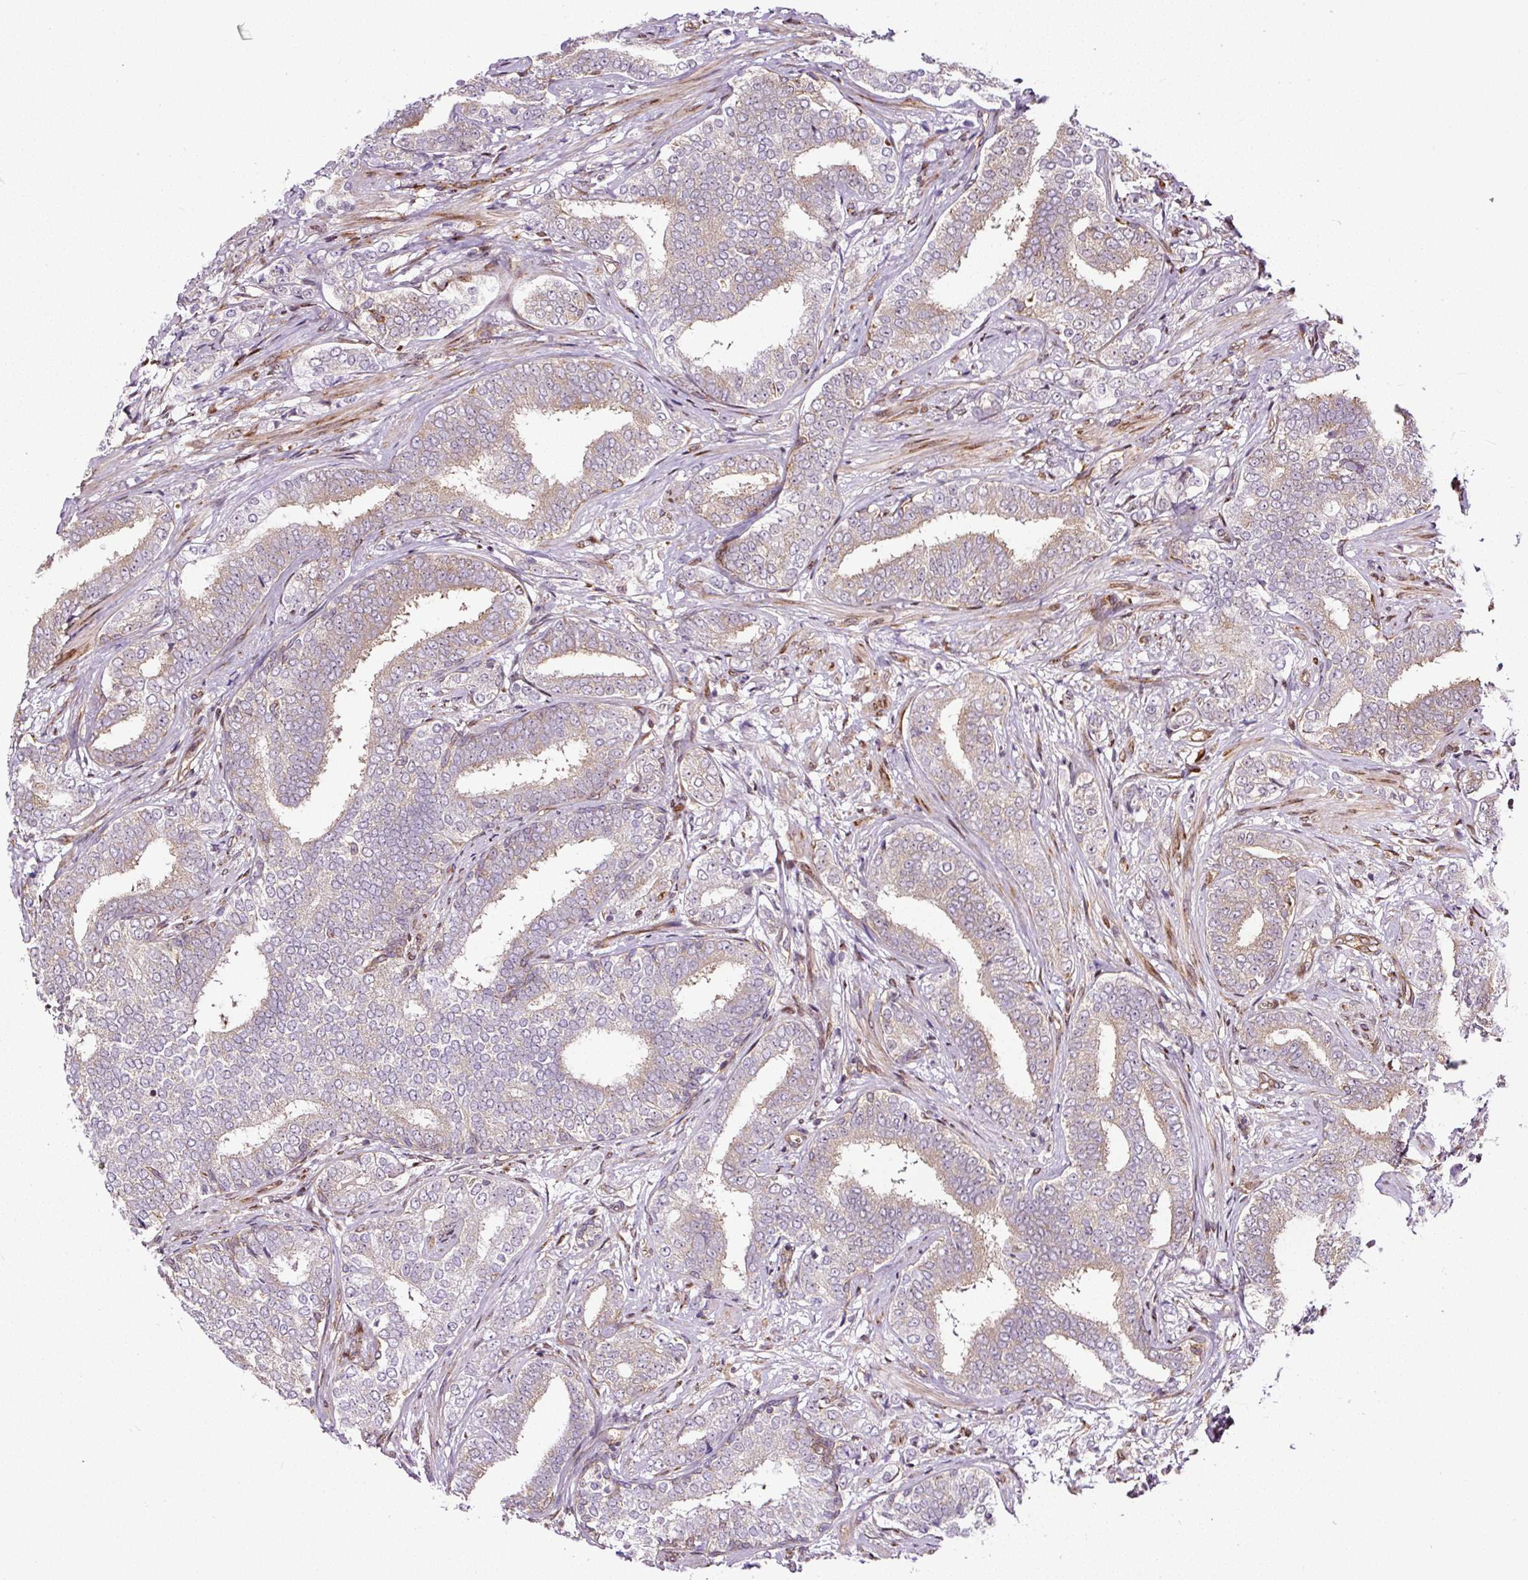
{"staining": {"intensity": "weak", "quantity": "25%-75%", "location": "cytoplasmic/membranous"}, "tissue": "prostate cancer", "cell_type": "Tumor cells", "image_type": "cancer", "snomed": [{"axis": "morphology", "description": "Adenocarcinoma, High grade"}, {"axis": "topography", "description": "Prostate"}], "caption": "This is an image of IHC staining of prostate cancer, which shows weak staining in the cytoplasmic/membranous of tumor cells.", "gene": "KDM4E", "patient": {"sex": "male", "age": 72}}